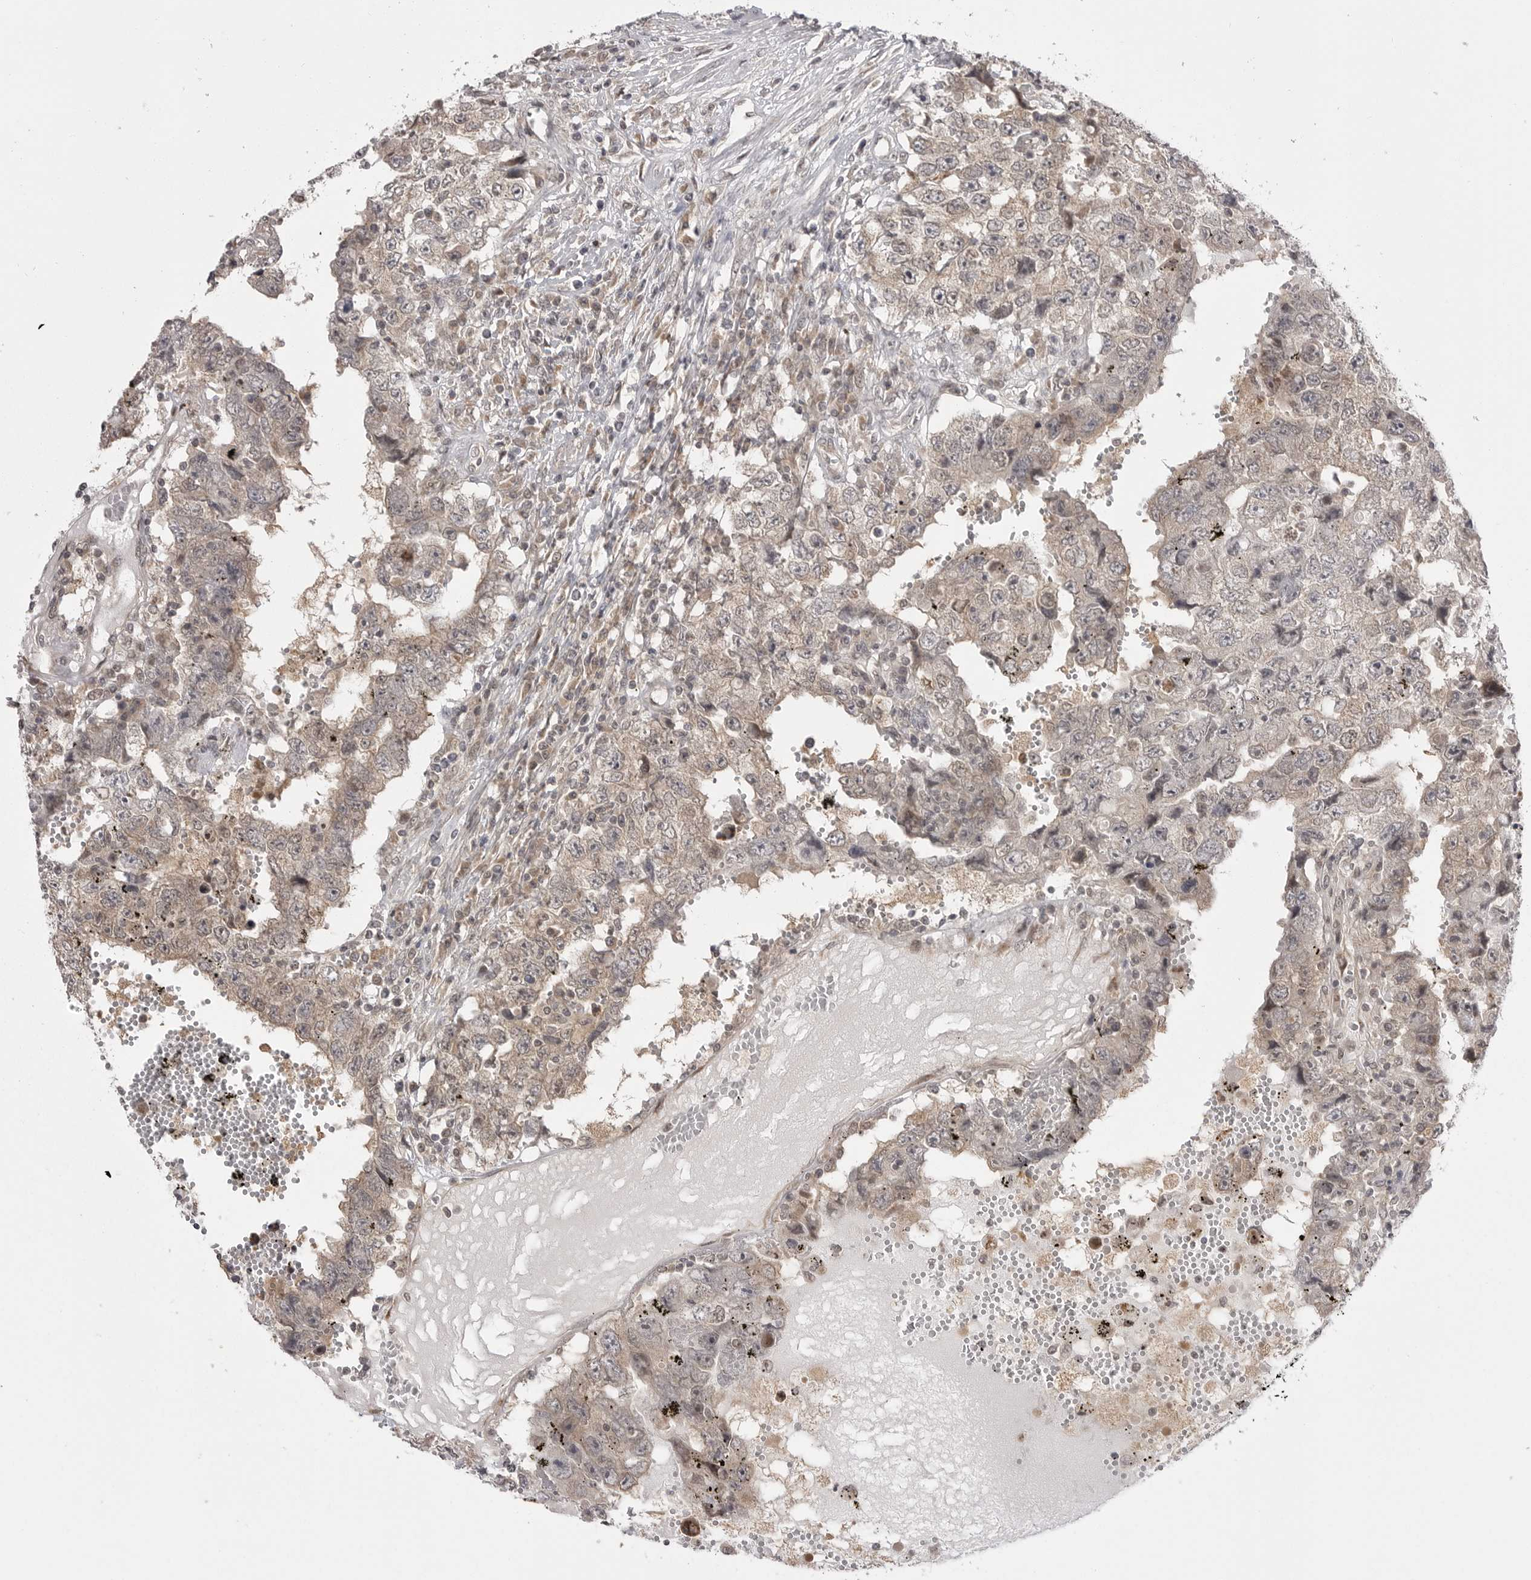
{"staining": {"intensity": "weak", "quantity": "<25%", "location": "cytoplasmic/membranous"}, "tissue": "testis cancer", "cell_type": "Tumor cells", "image_type": "cancer", "snomed": [{"axis": "morphology", "description": "Carcinoma, Embryonal, NOS"}, {"axis": "topography", "description": "Testis"}], "caption": "Testis cancer stained for a protein using IHC reveals no staining tumor cells.", "gene": "PTK2B", "patient": {"sex": "male", "age": 26}}